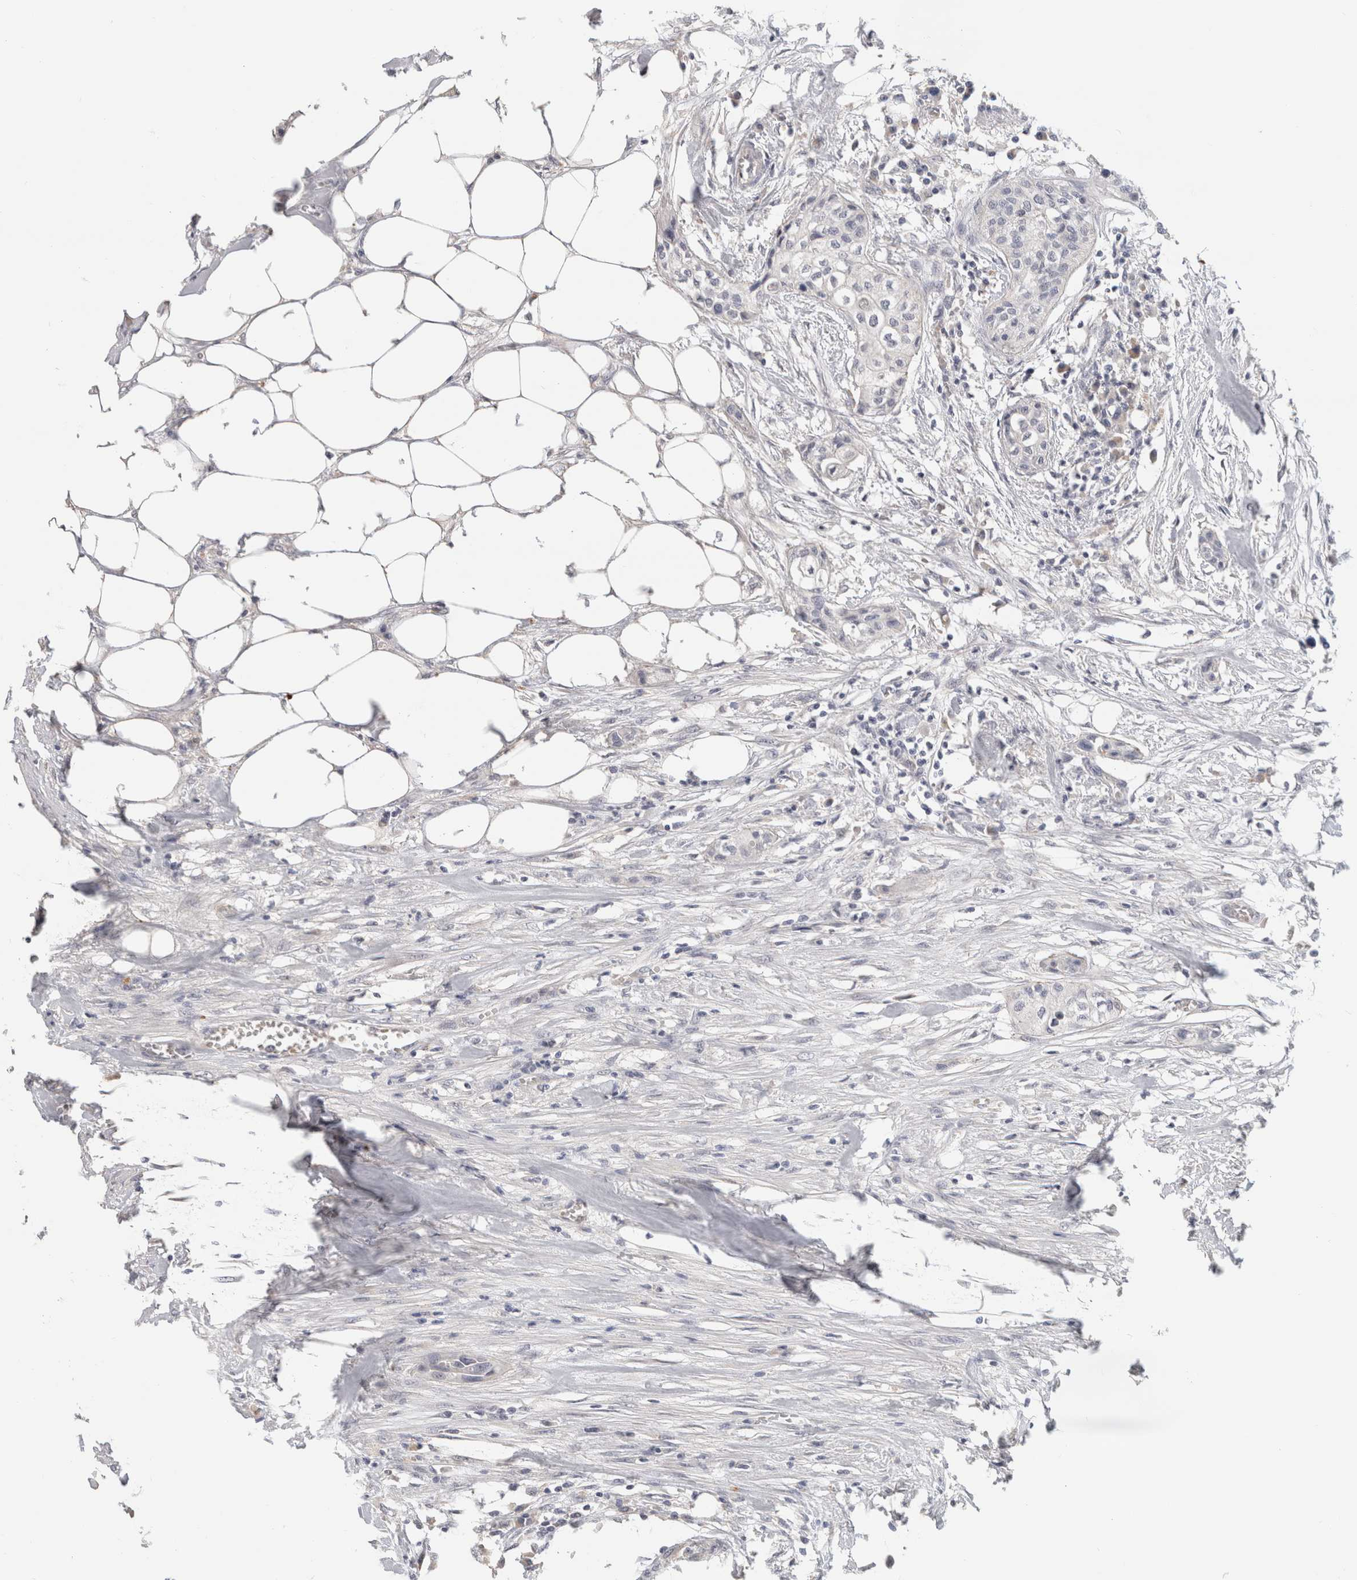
{"staining": {"intensity": "weak", "quantity": "<25%", "location": "cytoplasmic/membranous"}, "tissue": "urothelial cancer", "cell_type": "Tumor cells", "image_type": "cancer", "snomed": [{"axis": "morphology", "description": "Urothelial carcinoma, High grade"}, {"axis": "topography", "description": "Urinary bladder"}], "caption": "DAB (3,3'-diaminobenzidine) immunohistochemical staining of urothelial carcinoma (high-grade) shows no significant staining in tumor cells. (DAB (3,3'-diaminobenzidine) immunohistochemistry visualized using brightfield microscopy, high magnification).", "gene": "AFP", "patient": {"sex": "male", "age": 74}}